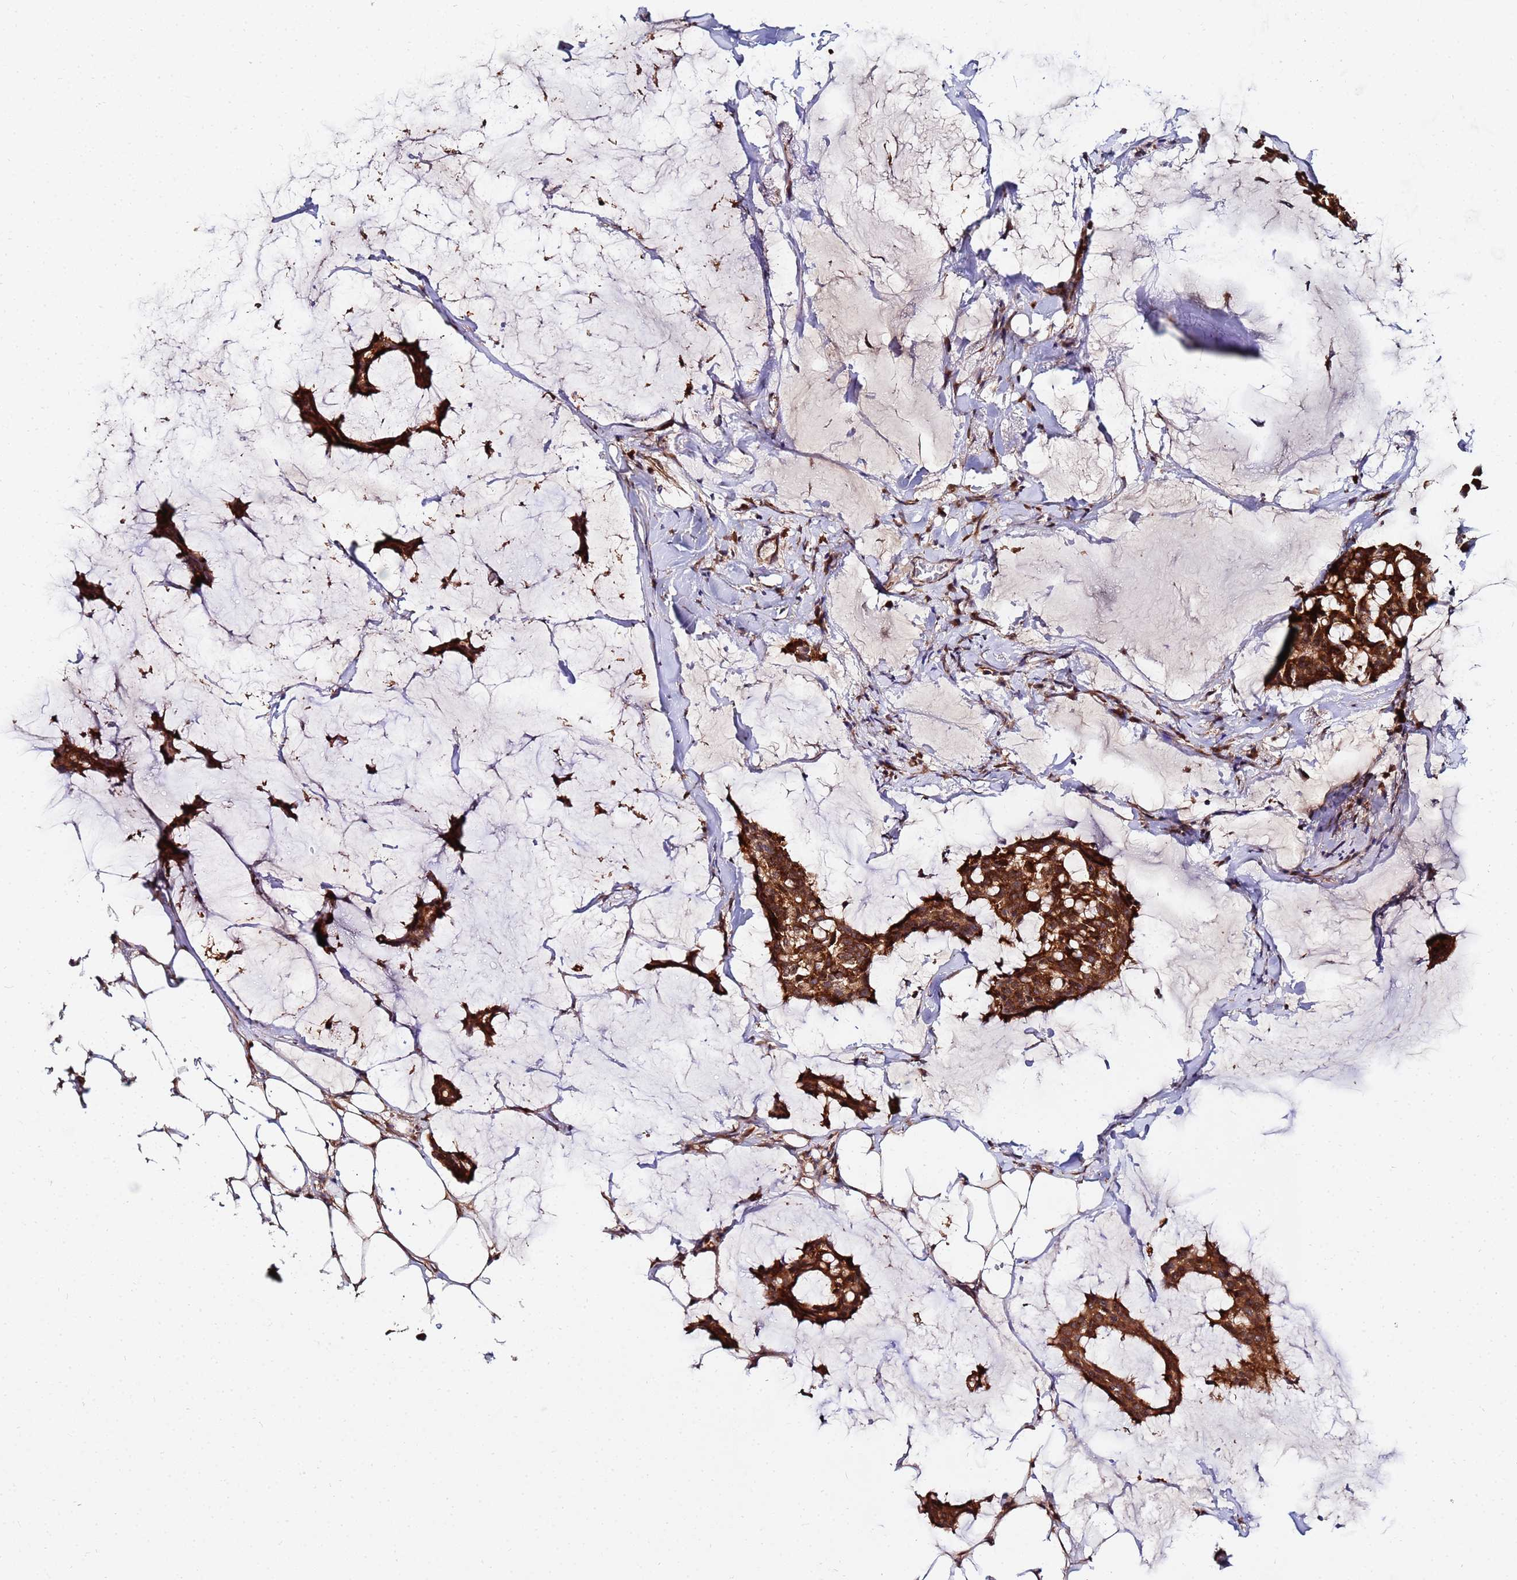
{"staining": {"intensity": "strong", "quantity": ">75%", "location": "cytoplasmic/membranous"}, "tissue": "breast cancer", "cell_type": "Tumor cells", "image_type": "cancer", "snomed": [{"axis": "morphology", "description": "Duct carcinoma"}, {"axis": "topography", "description": "Breast"}], "caption": "This histopathology image demonstrates breast infiltrating ductal carcinoma stained with IHC to label a protein in brown. The cytoplasmic/membranous of tumor cells show strong positivity for the protein. Nuclei are counter-stained blue.", "gene": "UNC93B1", "patient": {"sex": "female", "age": 93}}